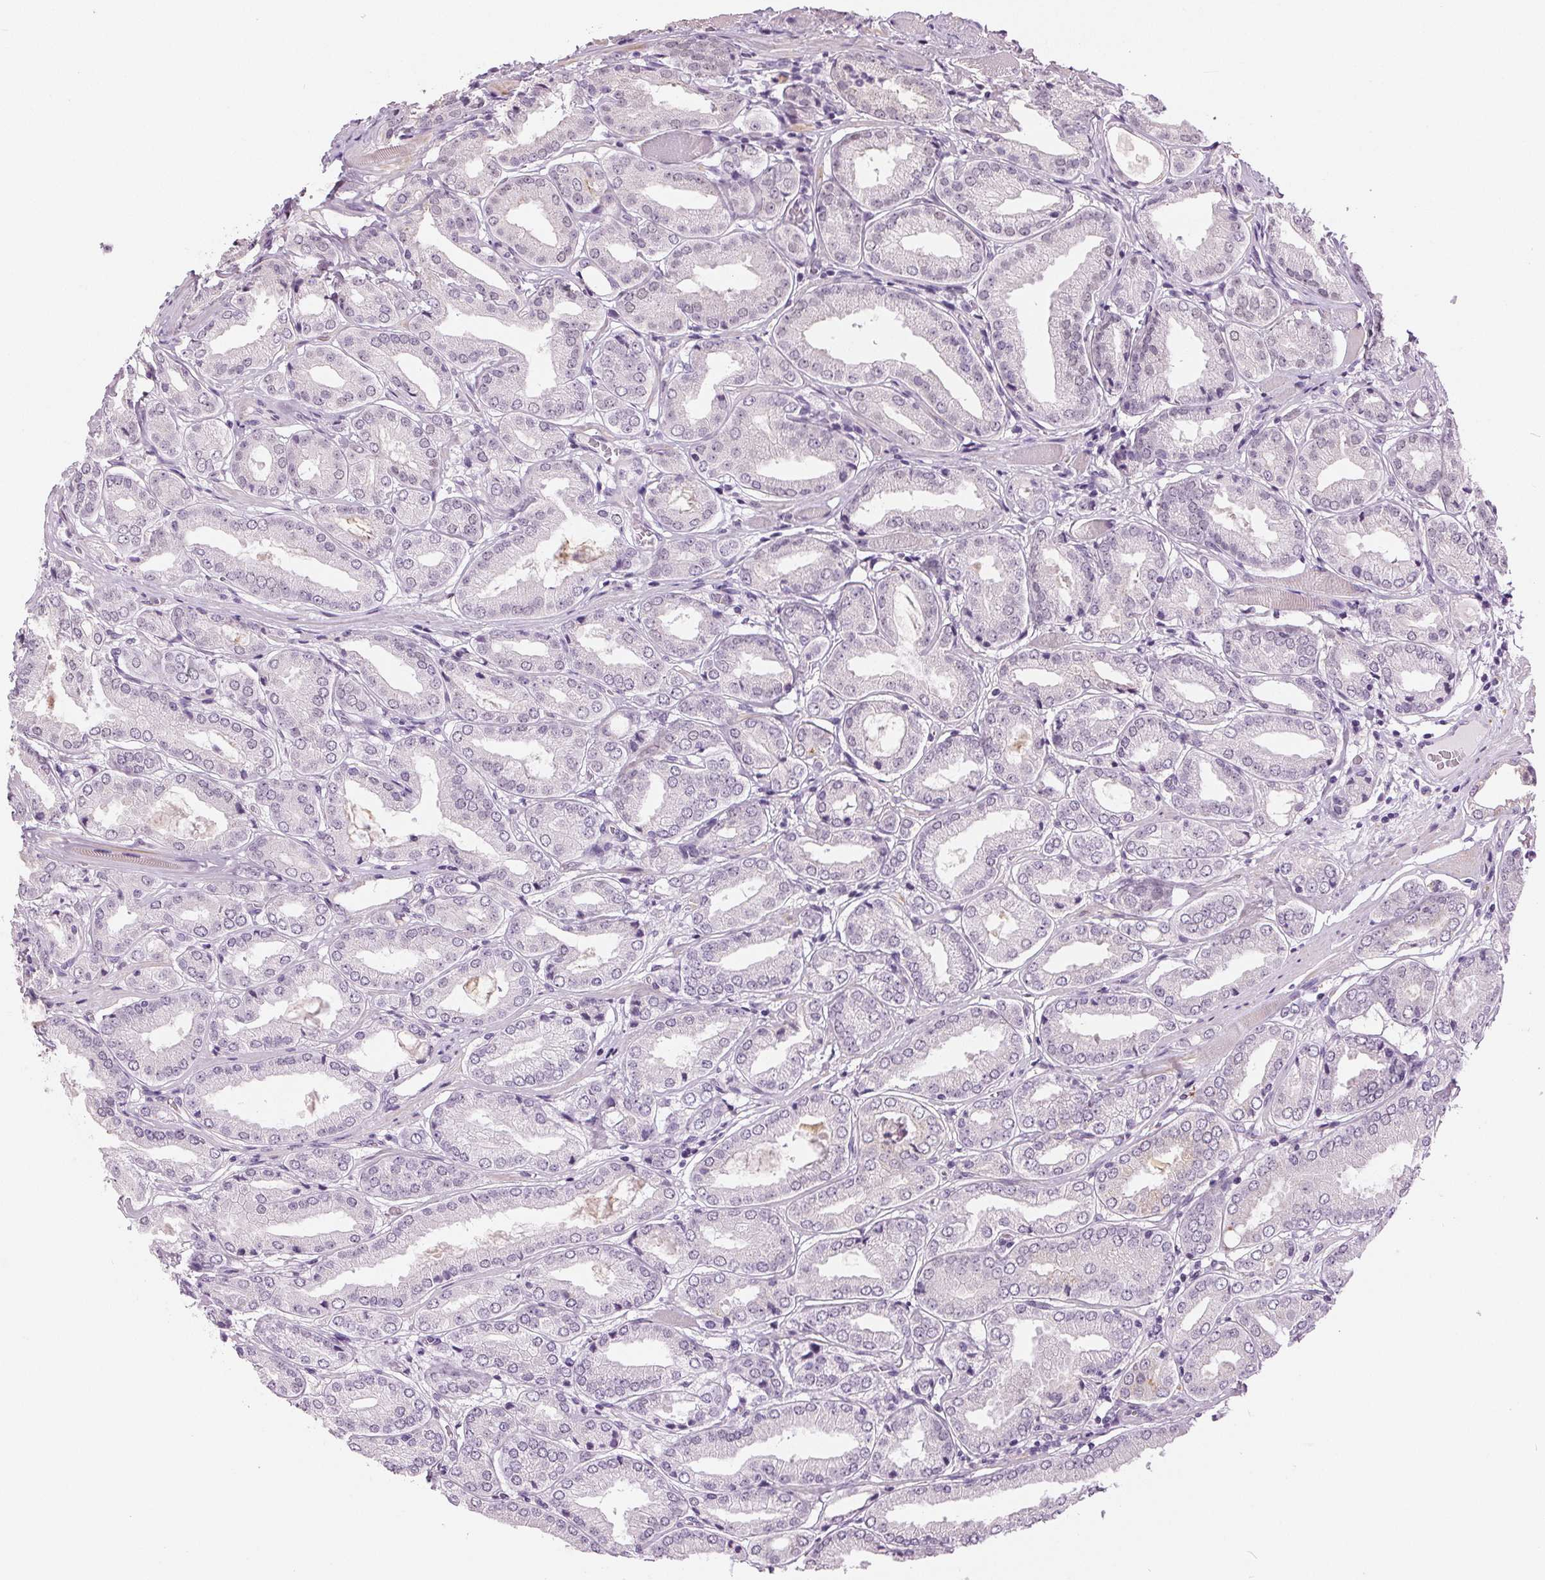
{"staining": {"intensity": "negative", "quantity": "none", "location": "none"}, "tissue": "prostate cancer", "cell_type": "Tumor cells", "image_type": "cancer", "snomed": [{"axis": "morphology", "description": "Adenocarcinoma, NOS"}, {"axis": "topography", "description": "Prostate"}], "caption": "High magnification brightfield microscopy of prostate cancer (adenocarcinoma) stained with DAB (brown) and counterstained with hematoxylin (blue): tumor cells show no significant staining.", "gene": "MISP", "patient": {"sex": "male", "age": 63}}